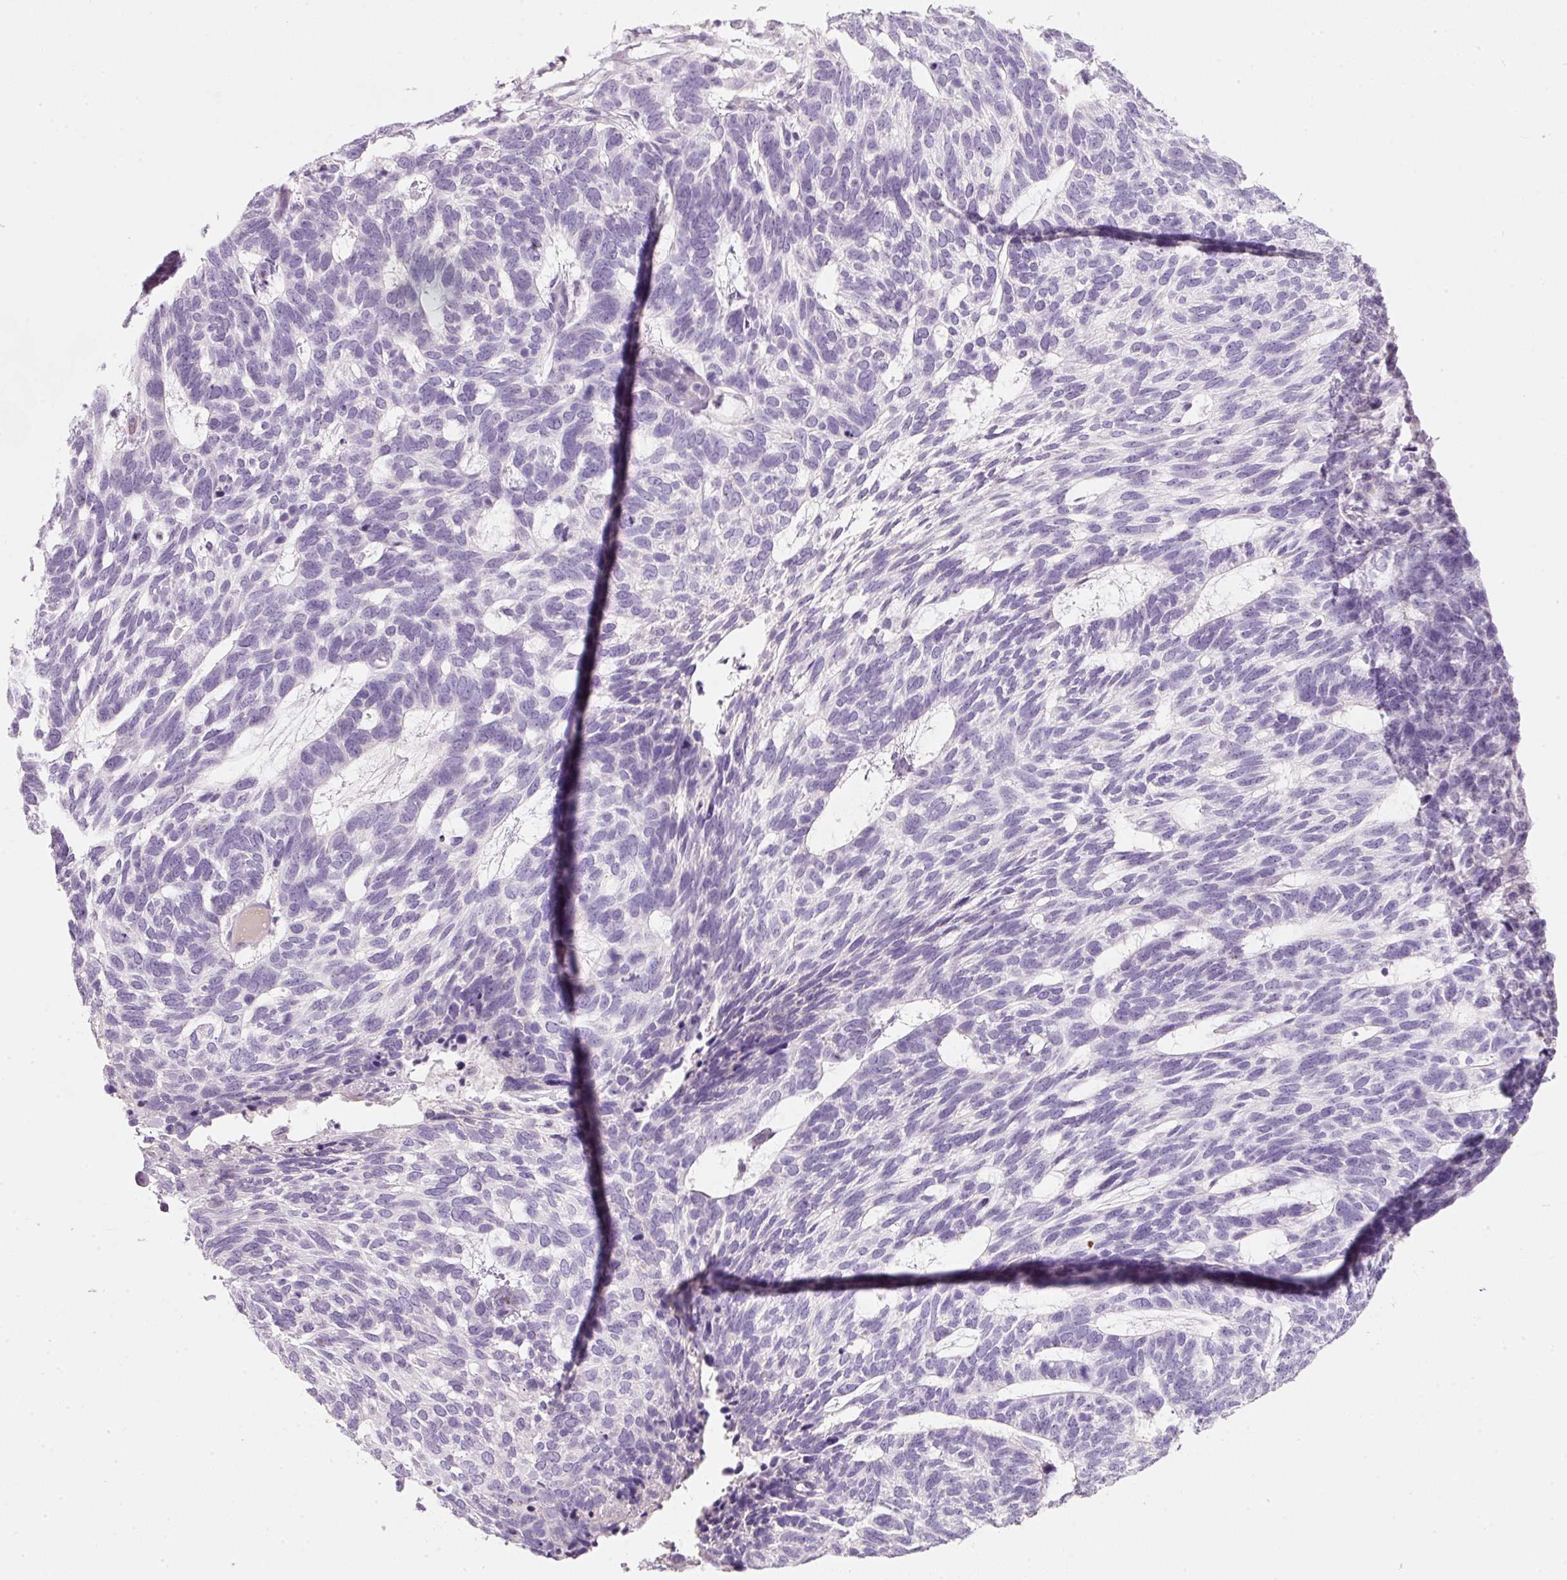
{"staining": {"intensity": "negative", "quantity": "none", "location": "none"}, "tissue": "skin cancer", "cell_type": "Tumor cells", "image_type": "cancer", "snomed": [{"axis": "morphology", "description": "Basal cell carcinoma"}, {"axis": "topography", "description": "Skin"}], "caption": "The photomicrograph exhibits no staining of tumor cells in skin basal cell carcinoma. Brightfield microscopy of immunohistochemistry (IHC) stained with DAB (brown) and hematoxylin (blue), captured at high magnification.", "gene": "ENSG00000206549", "patient": {"sex": "female", "age": 65}}